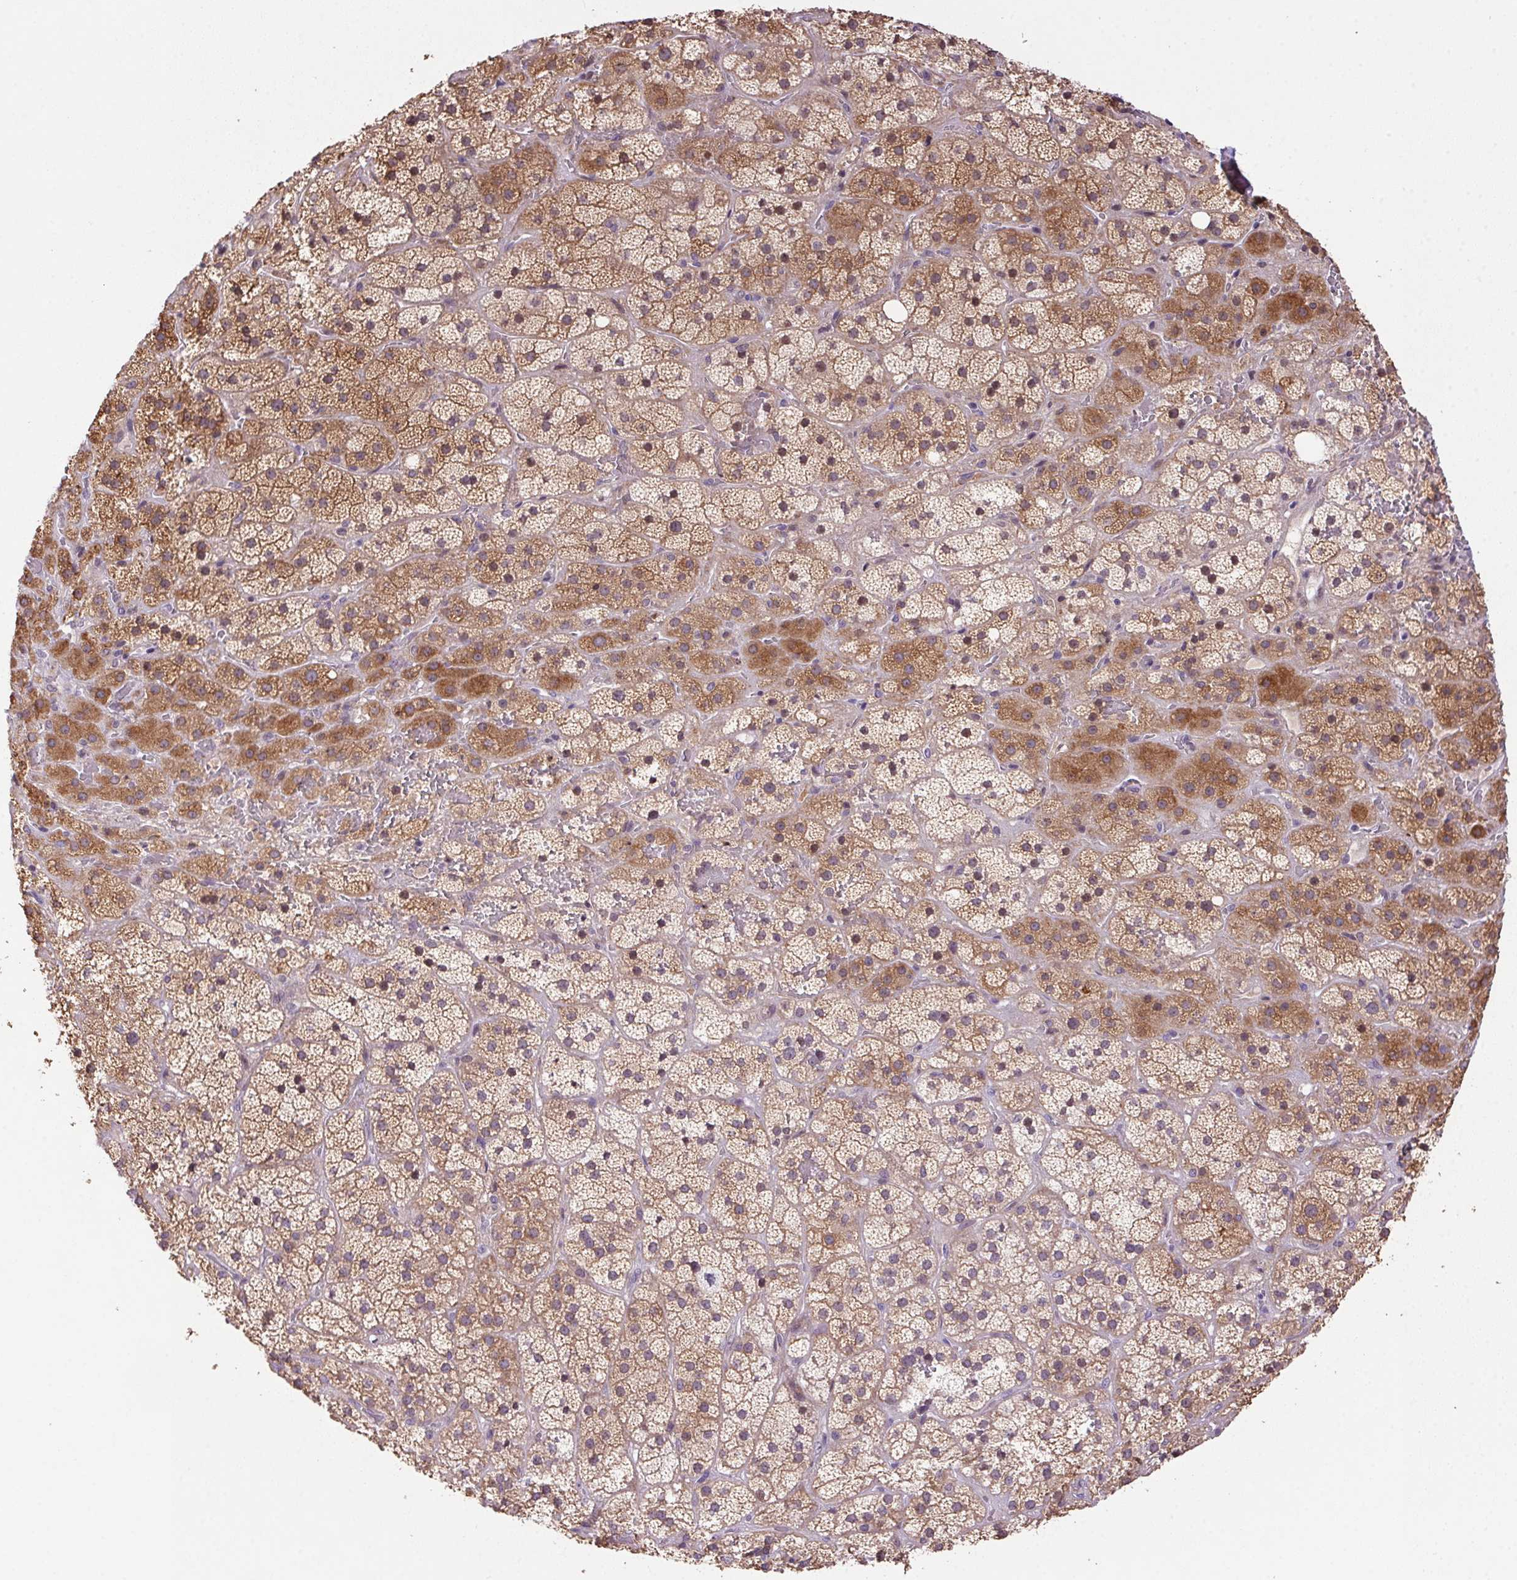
{"staining": {"intensity": "moderate", "quantity": ">75%", "location": "cytoplasmic/membranous"}, "tissue": "adrenal gland", "cell_type": "Glandular cells", "image_type": "normal", "snomed": [{"axis": "morphology", "description": "Normal tissue, NOS"}, {"axis": "topography", "description": "Adrenal gland"}], "caption": "This is a histology image of IHC staining of normal adrenal gland, which shows moderate staining in the cytoplasmic/membranous of glandular cells.", "gene": "LRRTM1", "patient": {"sex": "male", "age": 57}}